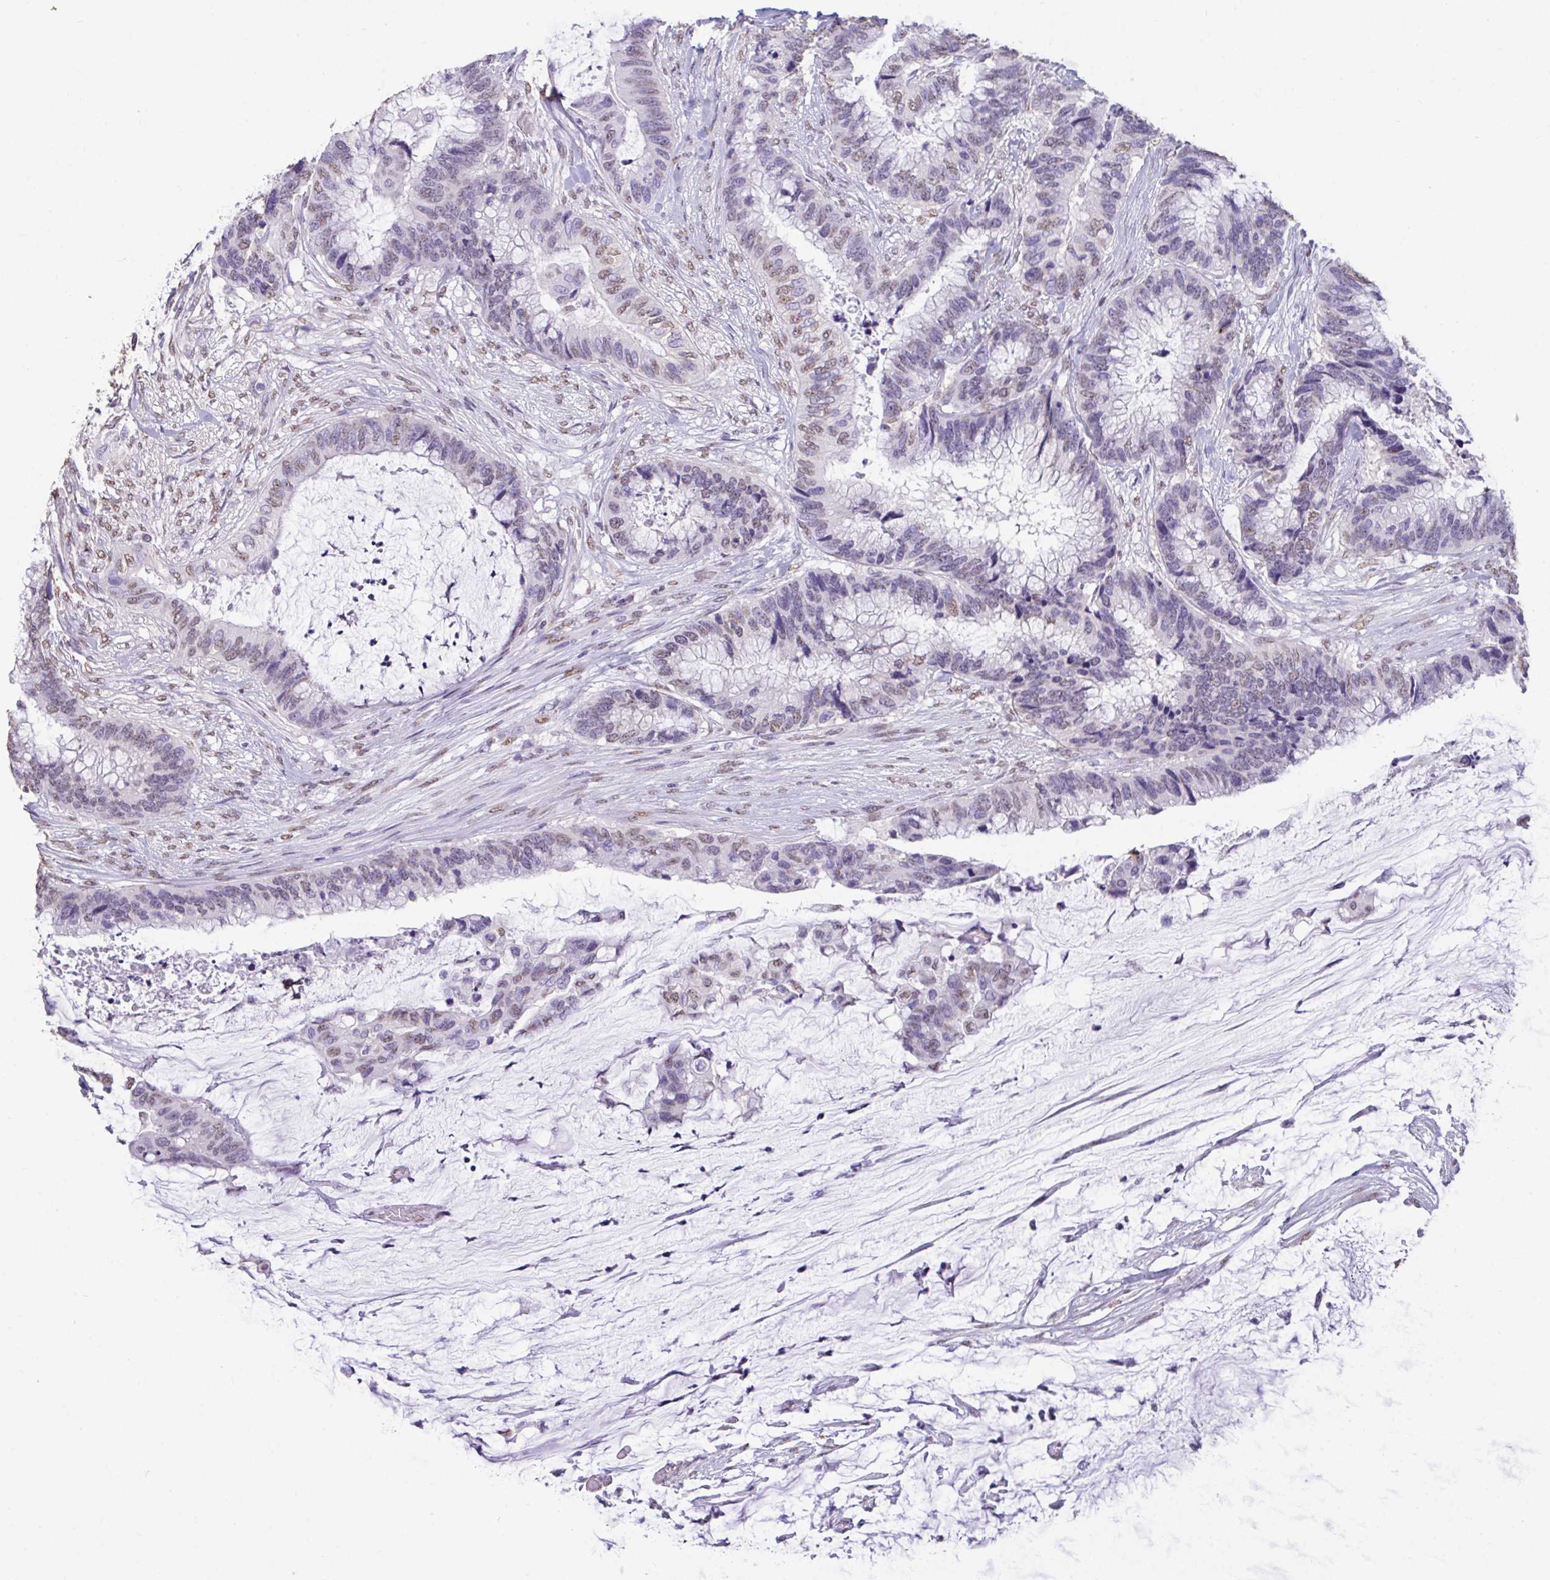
{"staining": {"intensity": "weak", "quantity": "<25%", "location": "nuclear"}, "tissue": "colorectal cancer", "cell_type": "Tumor cells", "image_type": "cancer", "snomed": [{"axis": "morphology", "description": "Adenocarcinoma, NOS"}, {"axis": "topography", "description": "Rectum"}], "caption": "This is an IHC image of colorectal adenocarcinoma. There is no positivity in tumor cells.", "gene": "SEMA6B", "patient": {"sex": "female", "age": 59}}